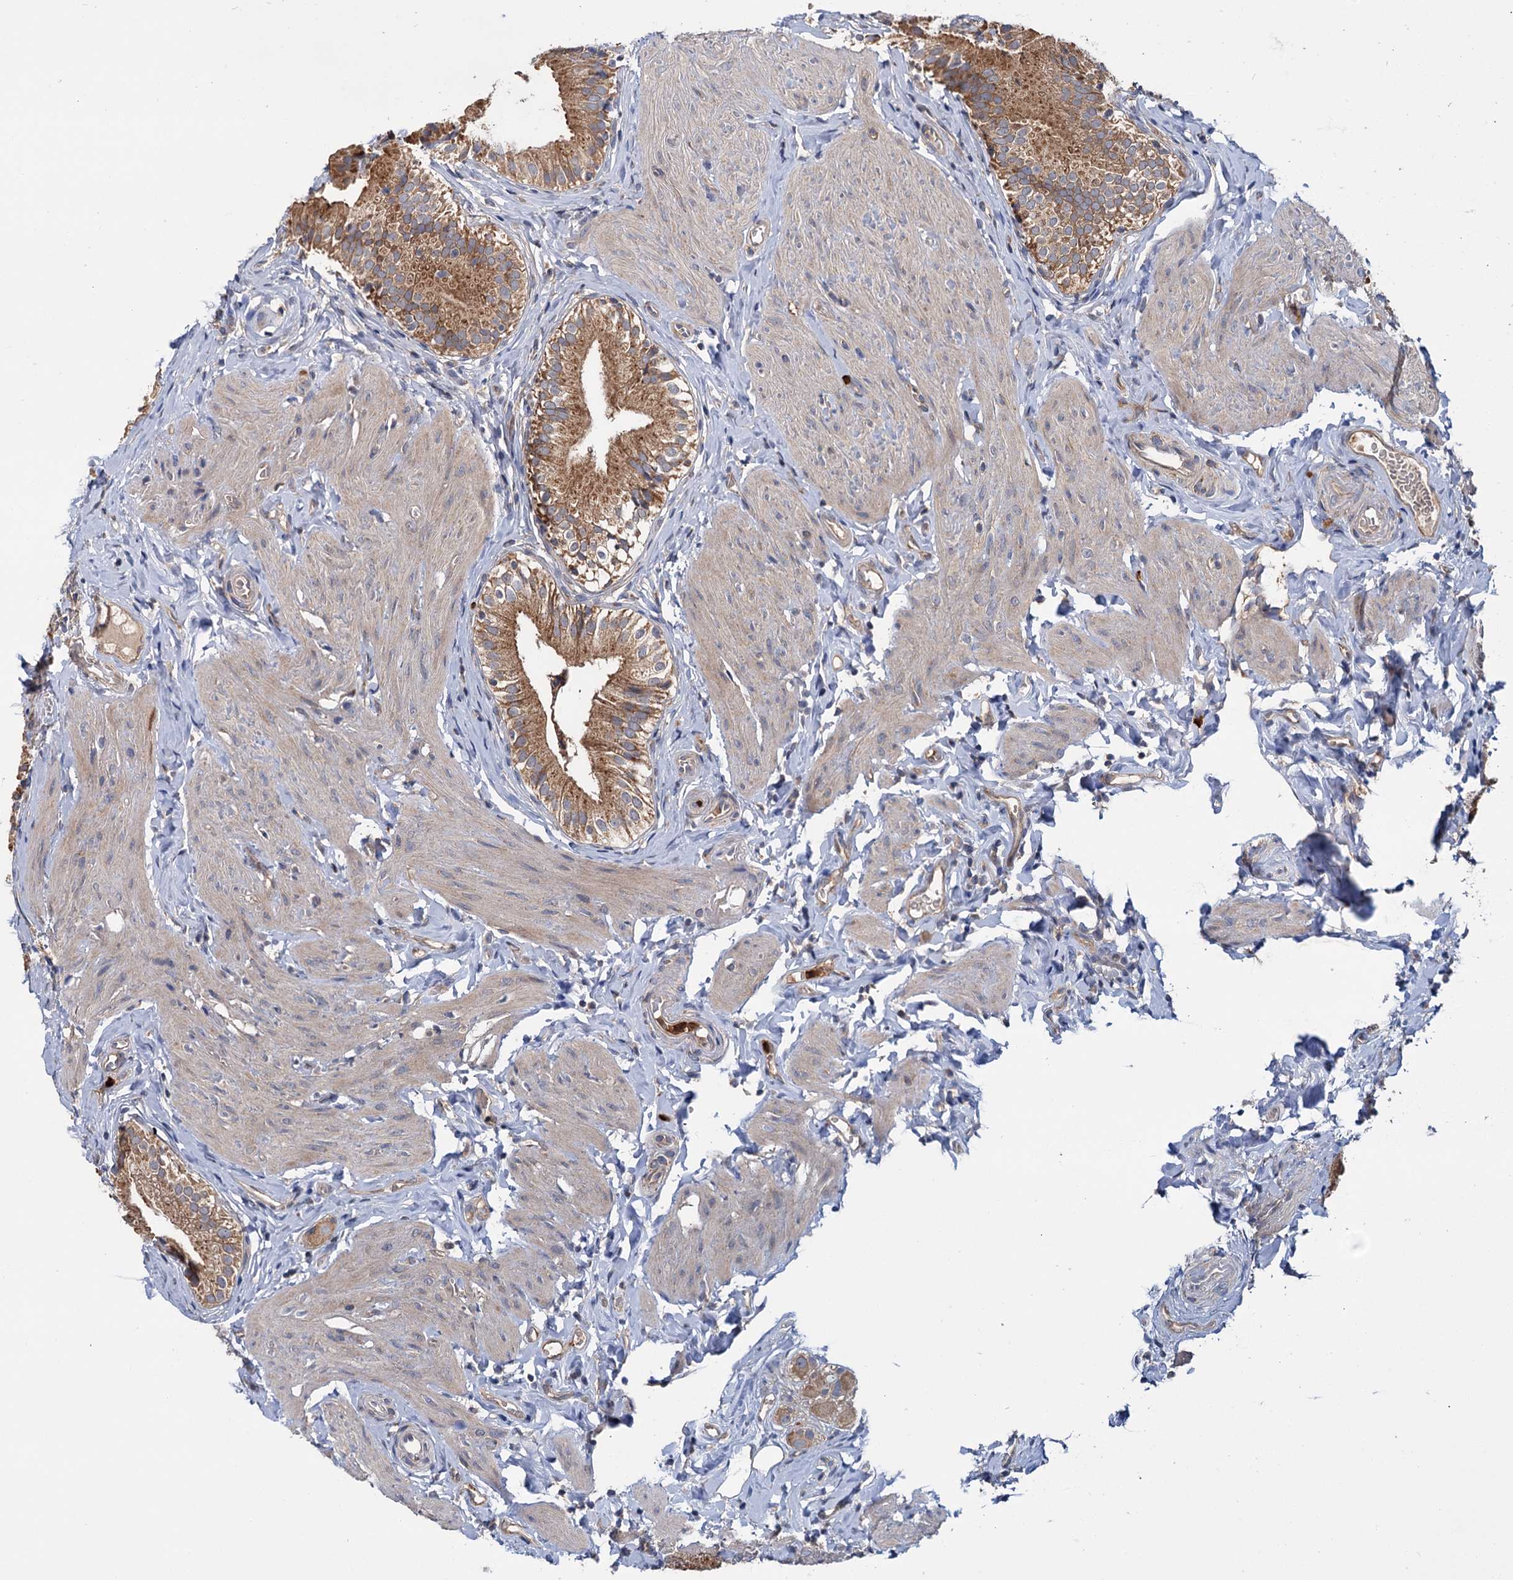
{"staining": {"intensity": "moderate", "quantity": ">75%", "location": "cytoplasmic/membranous"}, "tissue": "gallbladder", "cell_type": "Glandular cells", "image_type": "normal", "snomed": [{"axis": "morphology", "description": "Normal tissue, NOS"}, {"axis": "topography", "description": "Gallbladder"}], "caption": "Moderate cytoplasmic/membranous protein staining is seen in approximately >75% of glandular cells in gallbladder. (IHC, brightfield microscopy, high magnification).", "gene": "DYNC2H1", "patient": {"sex": "female", "age": 47}}